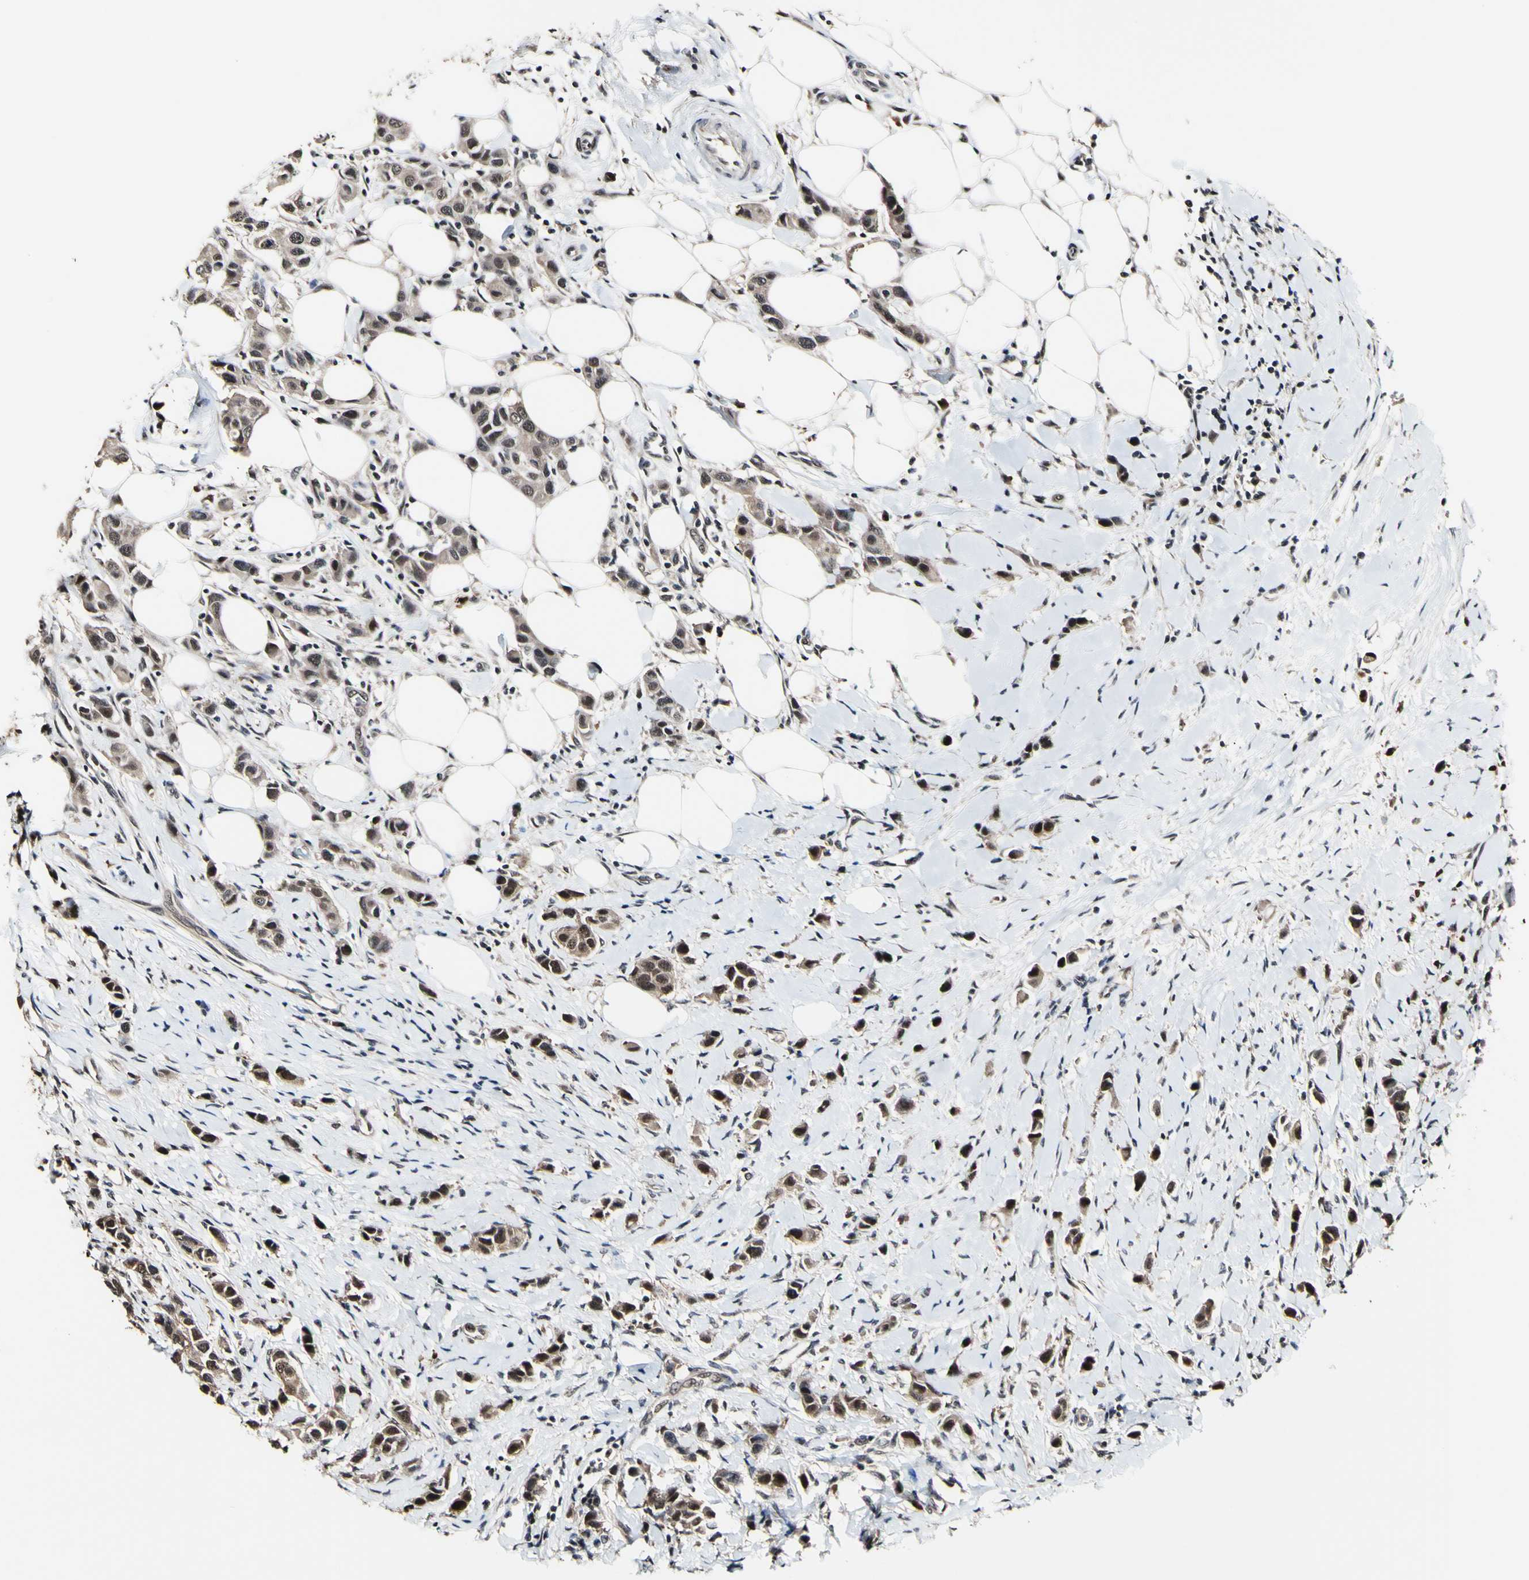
{"staining": {"intensity": "weak", "quantity": ">75%", "location": "cytoplasmic/membranous,nuclear"}, "tissue": "breast cancer", "cell_type": "Tumor cells", "image_type": "cancer", "snomed": [{"axis": "morphology", "description": "Normal tissue, NOS"}, {"axis": "morphology", "description": "Duct carcinoma"}, {"axis": "topography", "description": "Breast"}], "caption": "IHC of human breast cancer exhibits low levels of weak cytoplasmic/membranous and nuclear positivity in about >75% of tumor cells.", "gene": "PSMD10", "patient": {"sex": "female", "age": 50}}